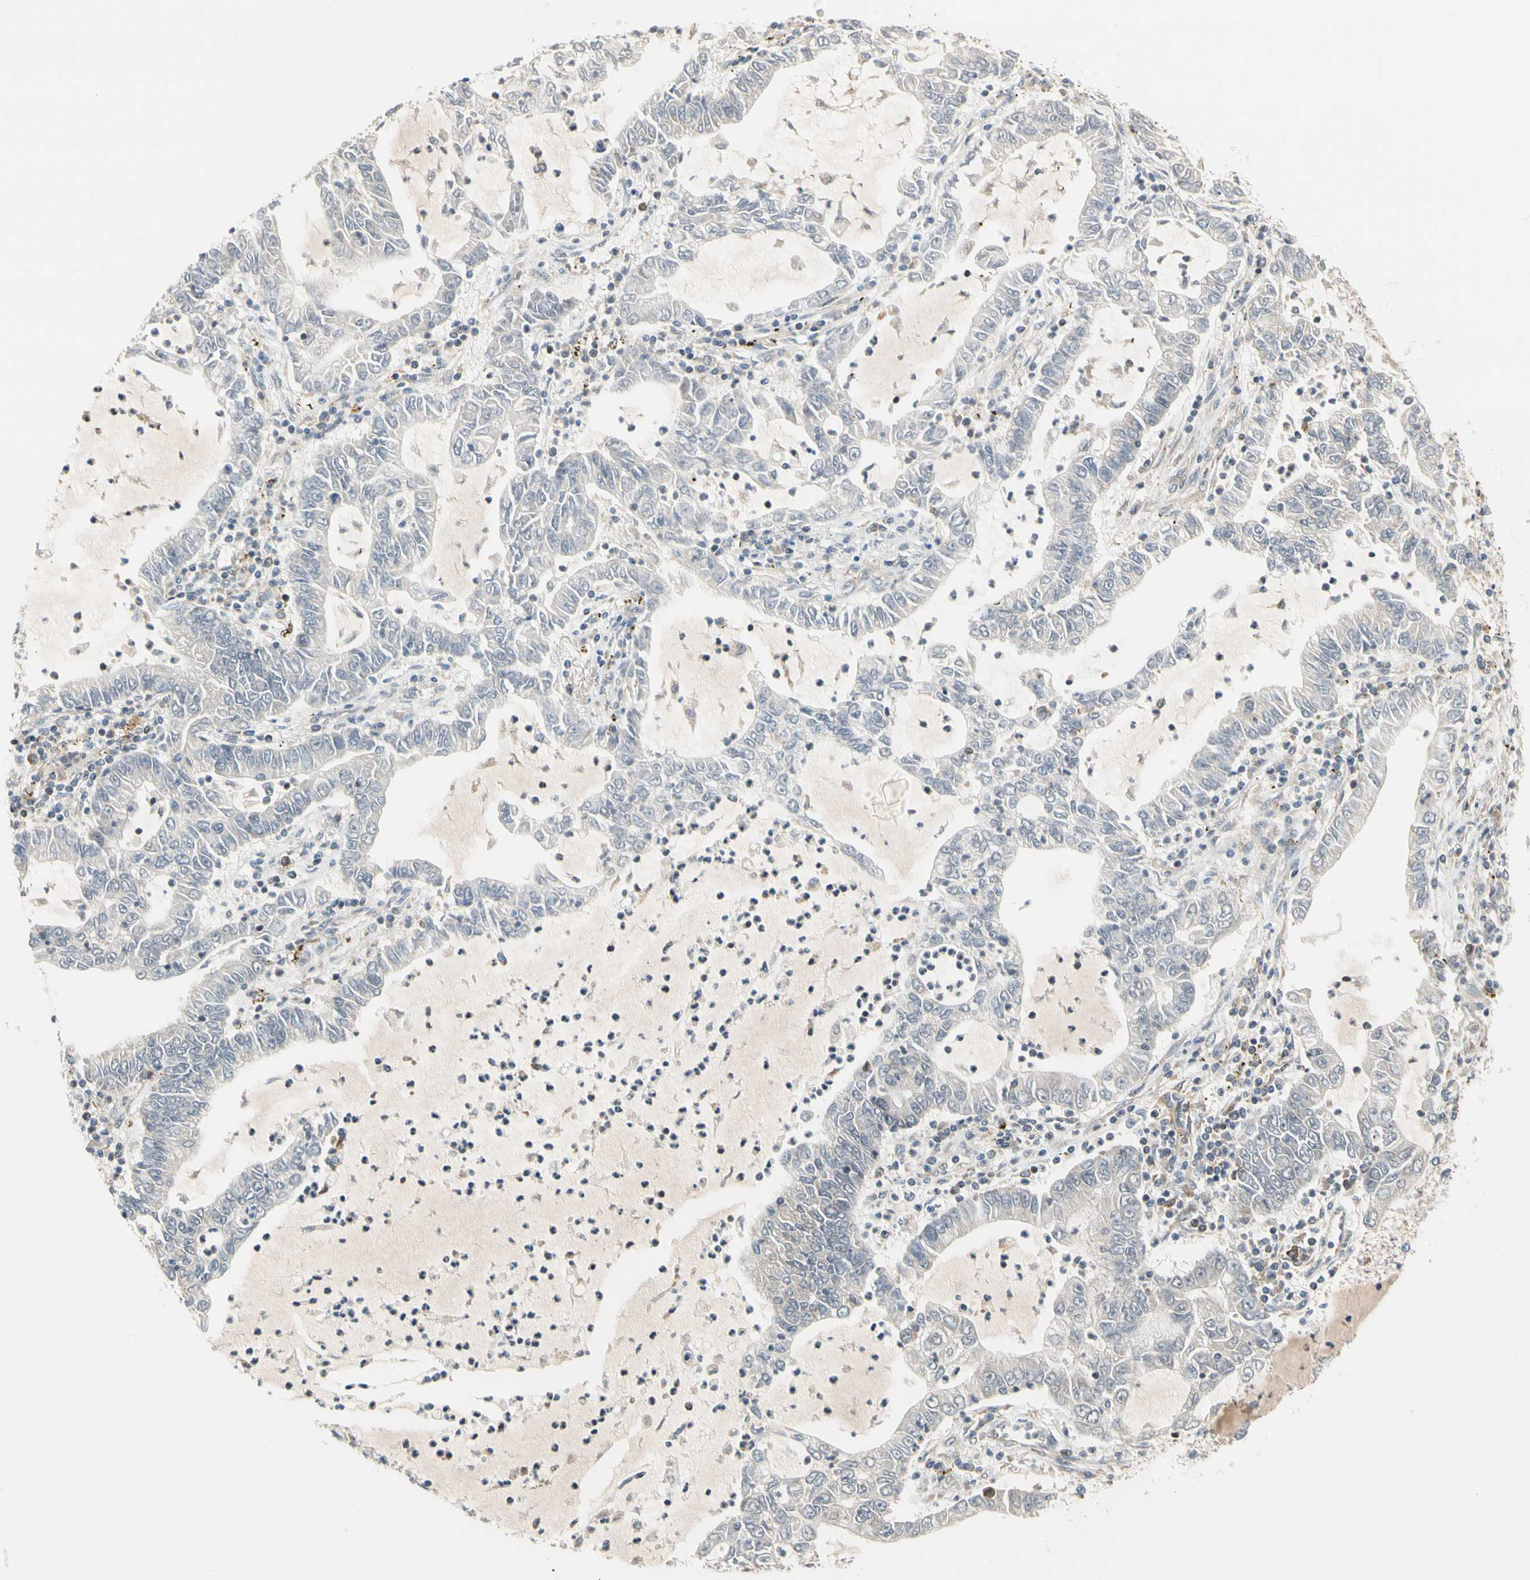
{"staining": {"intensity": "weak", "quantity": "<25%", "location": "cytoplasmic/membranous"}, "tissue": "lung cancer", "cell_type": "Tumor cells", "image_type": "cancer", "snomed": [{"axis": "morphology", "description": "Adenocarcinoma, NOS"}, {"axis": "topography", "description": "Lung"}], "caption": "Tumor cells show no significant staining in lung cancer (adenocarcinoma).", "gene": "SFXN3", "patient": {"sex": "female", "age": 51}}